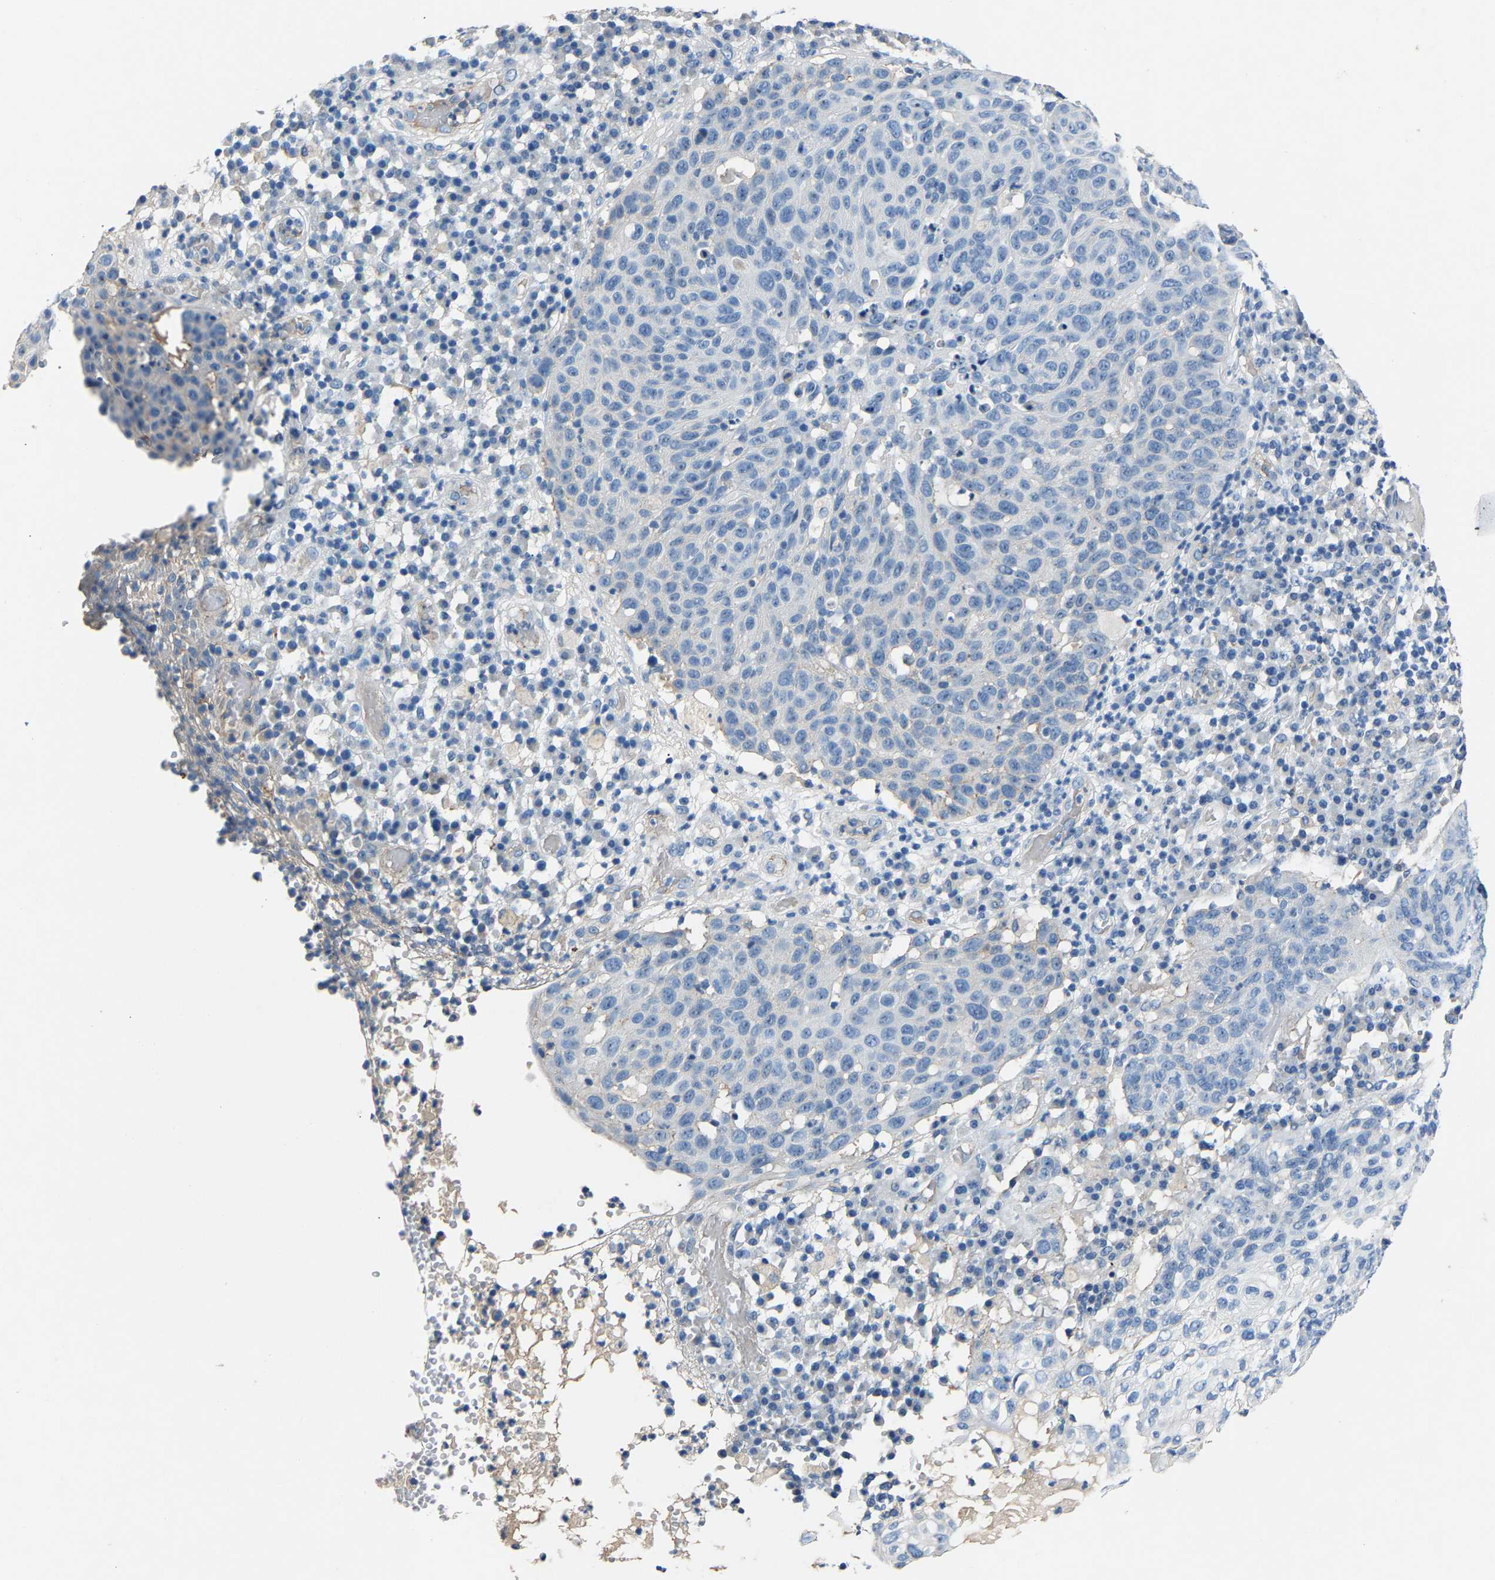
{"staining": {"intensity": "negative", "quantity": "none", "location": "none"}, "tissue": "skin cancer", "cell_type": "Tumor cells", "image_type": "cancer", "snomed": [{"axis": "morphology", "description": "Squamous cell carcinoma in situ, NOS"}, {"axis": "morphology", "description": "Squamous cell carcinoma, NOS"}, {"axis": "topography", "description": "Skin"}], "caption": "Histopathology image shows no protein expression in tumor cells of skin squamous cell carcinoma tissue. (Immunohistochemistry, brightfield microscopy, high magnification).", "gene": "DNAAF5", "patient": {"sex": "male", "age": 93}}